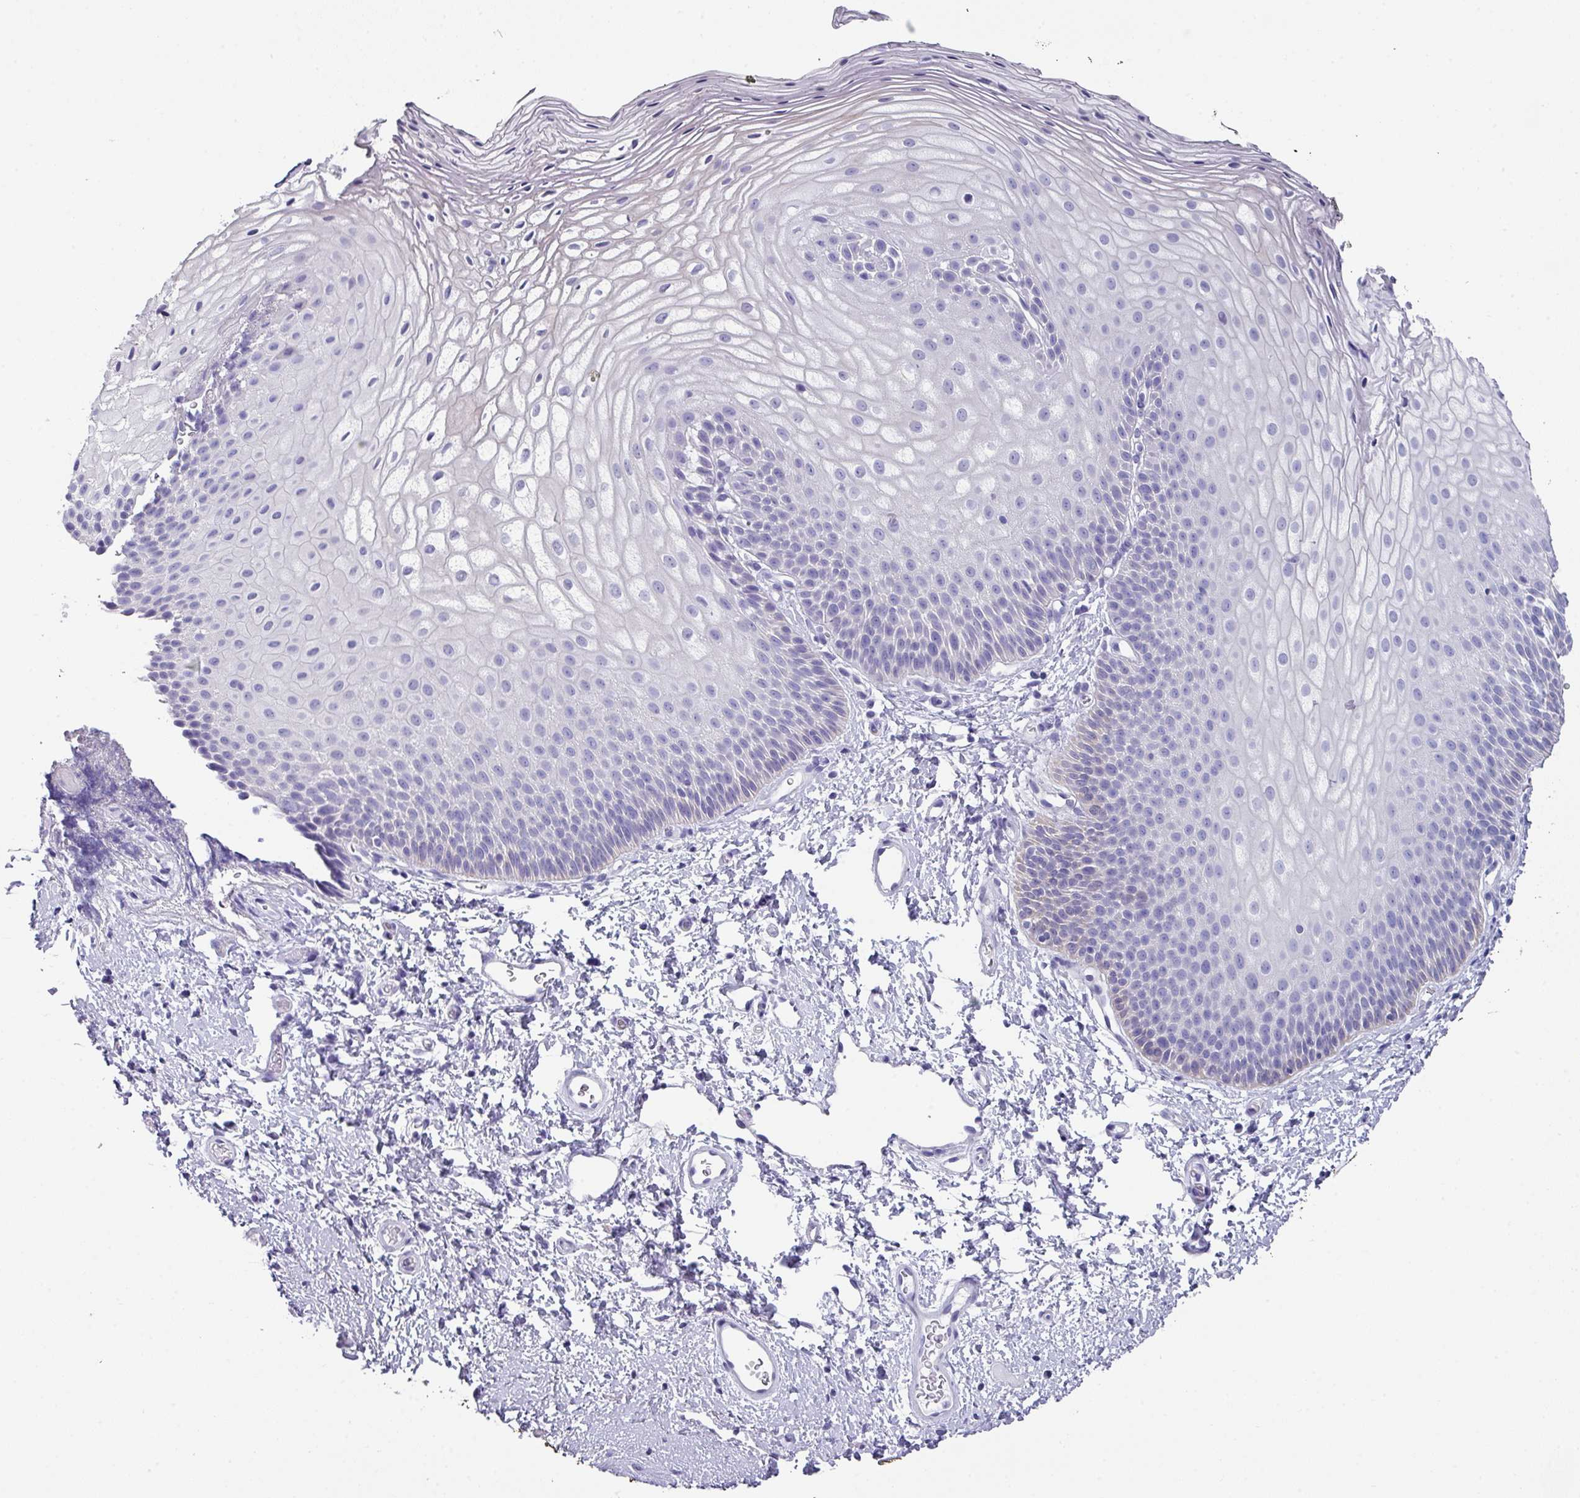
{"staining": {"intensity": "negative", "quantity": "none", "location": "none"}, "tissue": "skin", "cell_type": "Epidermal cells", "image_type": "normal", "snomed": [{"axis": "morphology", "description": "Normal tissue, NOS"}, {"axis": "topography", "description": "Anal"}], "caption": "Unremarkable skin was stained to show a protein in brown. There is no significant staining in epidermal cells. (IHC, brightfield microscopy, high magnification).", "gene": "PEX10", "patient": {"sex": "female", "age": 40}}